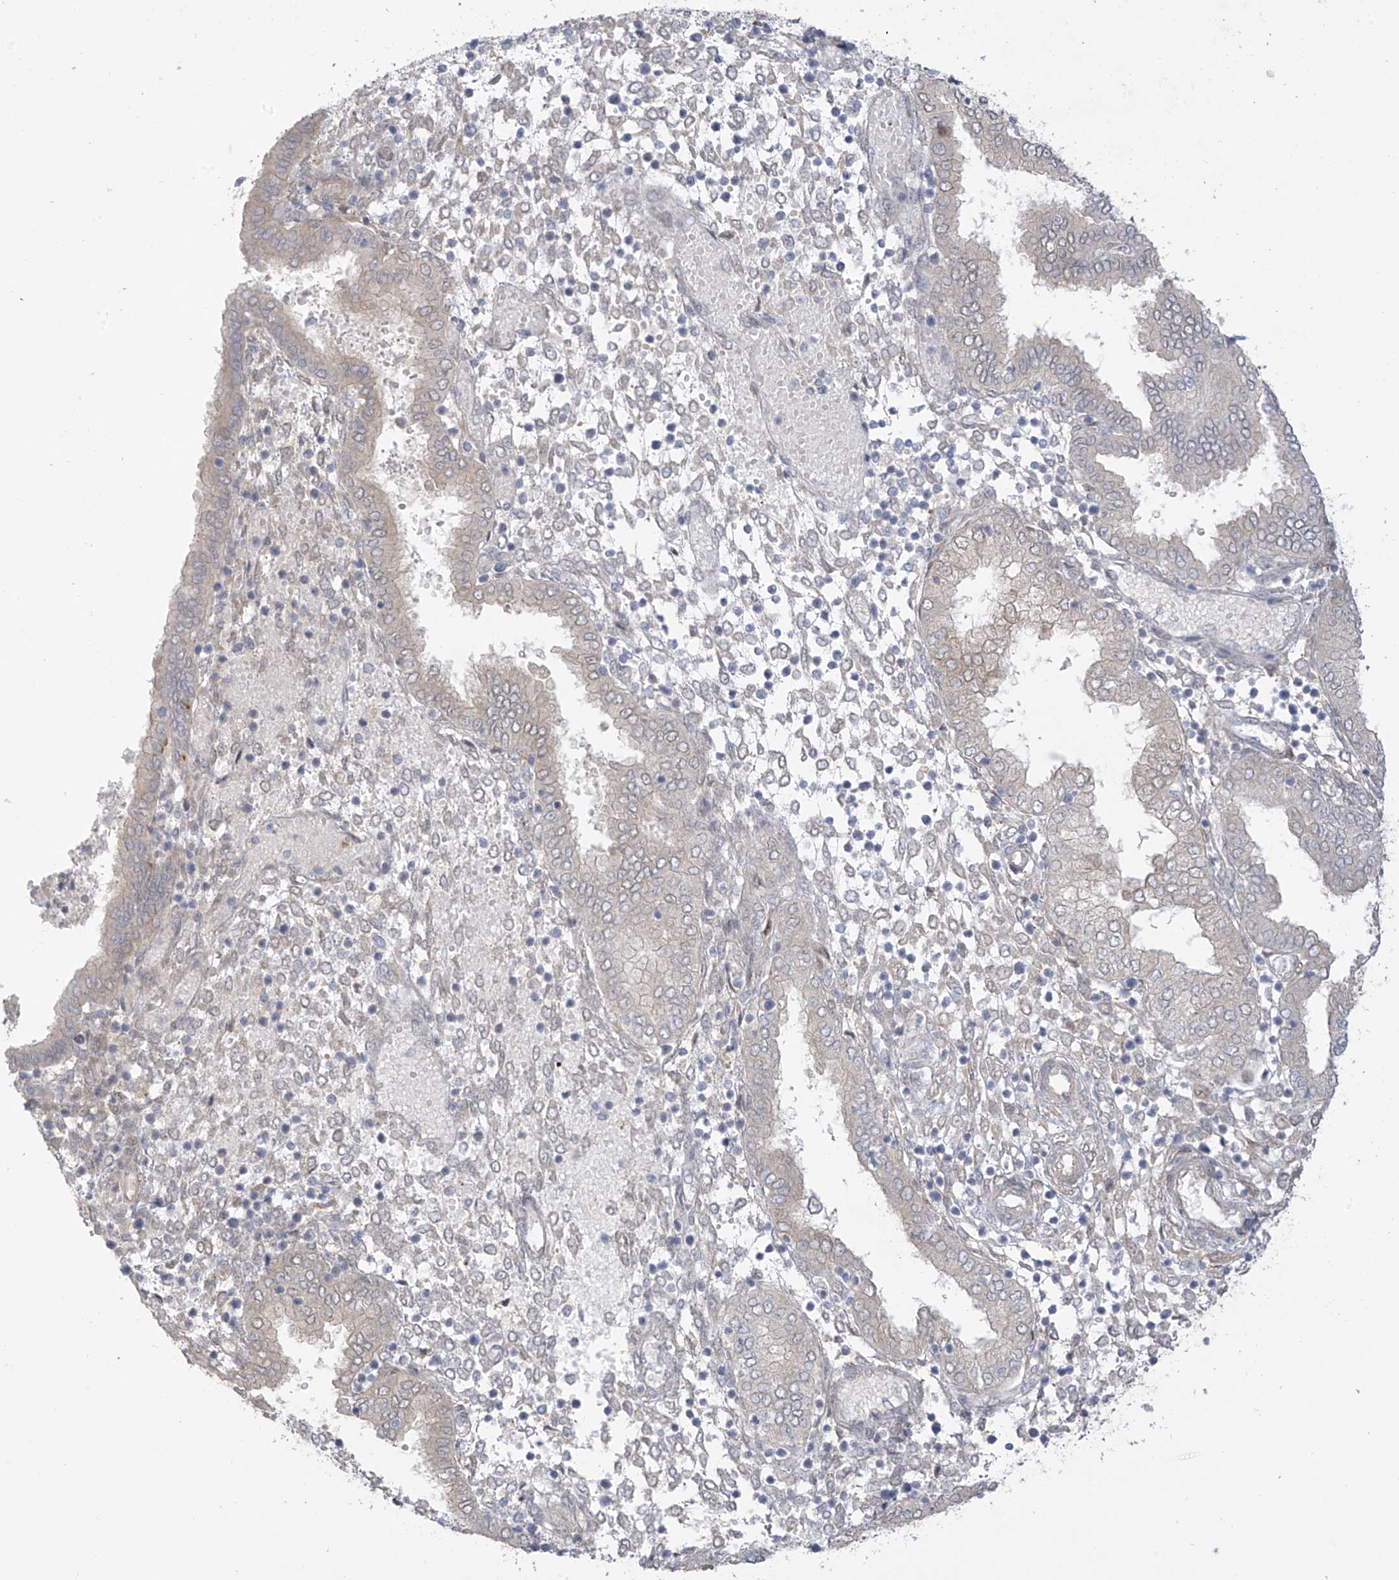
{"staining": {"intensity": "weak", "quantity": "<25%", "location": "cytoplasmic/membranous"}, "tissue": "endometrium", "cell_type": "Cells in endometrial stroma", "image_type": "normal", "snomed": [{"axis": "morphology", "description": "Normal tissue, NOS"}, {"axis": "topography", "description": "Endometrium"}], "caption": "Immunohistochemistry (IHC) micrograph of normal endometrium: endometrium stained with DAB demonstrates no significant protein positivity in cells in endometrial stroma. (DAB (3,3'-diaminobenzidine) immunohistochemistry visualized using brightfield microscopy, high magnification).", "gene": "EIPR1", "patient": {"sex": "female", "age": 53}}